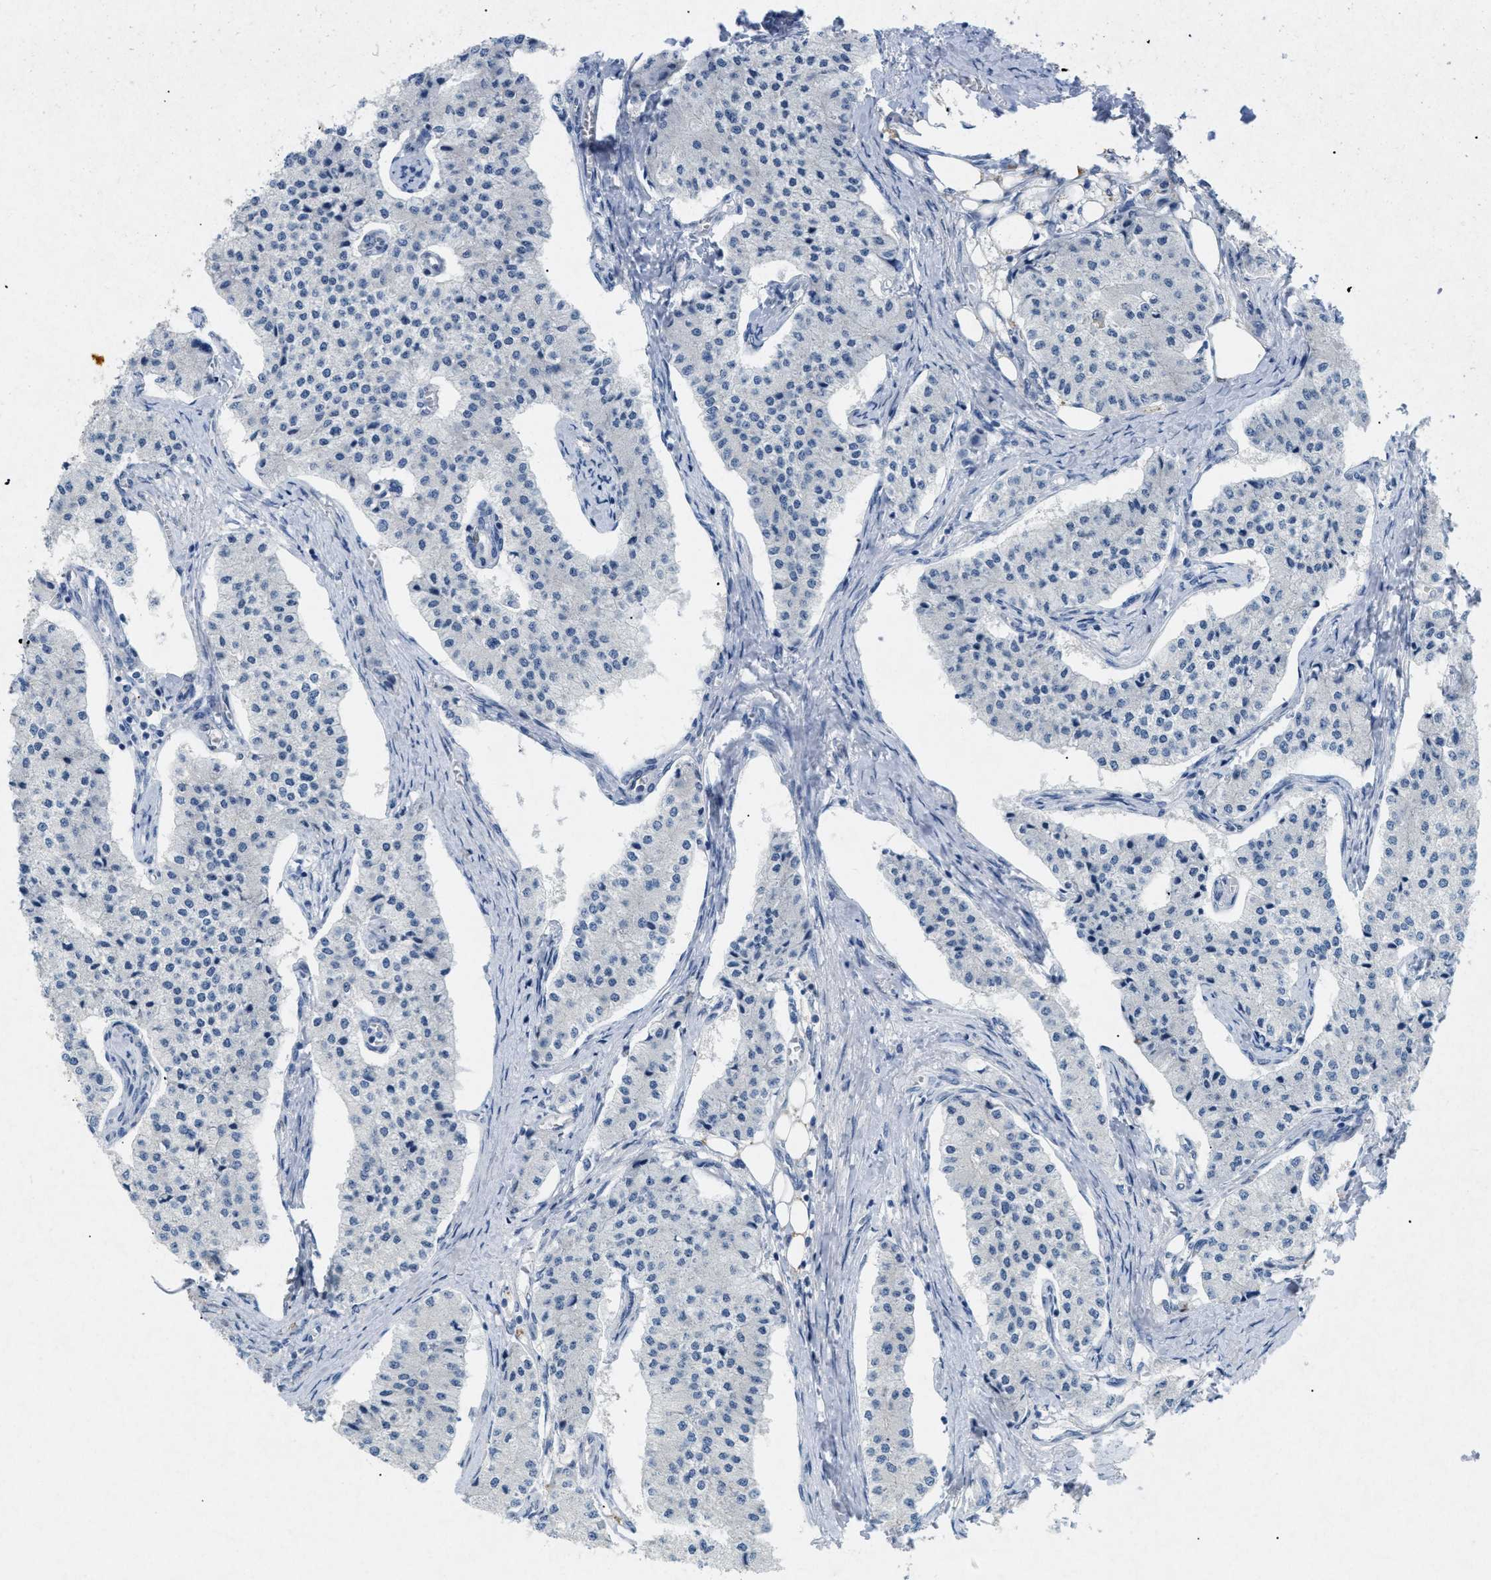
{"staining": {"intensity": "negative", "quantity": "none", "location": "none"}, "tissue": "carcinoid", "cell_type": "Tumor cells", "image_type": "cancer", "snomed": [{"axis": "morphology", "description": "Carcinoid, malignant, NOS"}, {"axis": "topography", "description": "Colon"}], "caption": "Human carcinoid stained for a protein using immunohistochemistry (IHC) shows no expression in tumor cells.", "gene": "TASOR", "patient": {"sex": "female", "age": 52}}